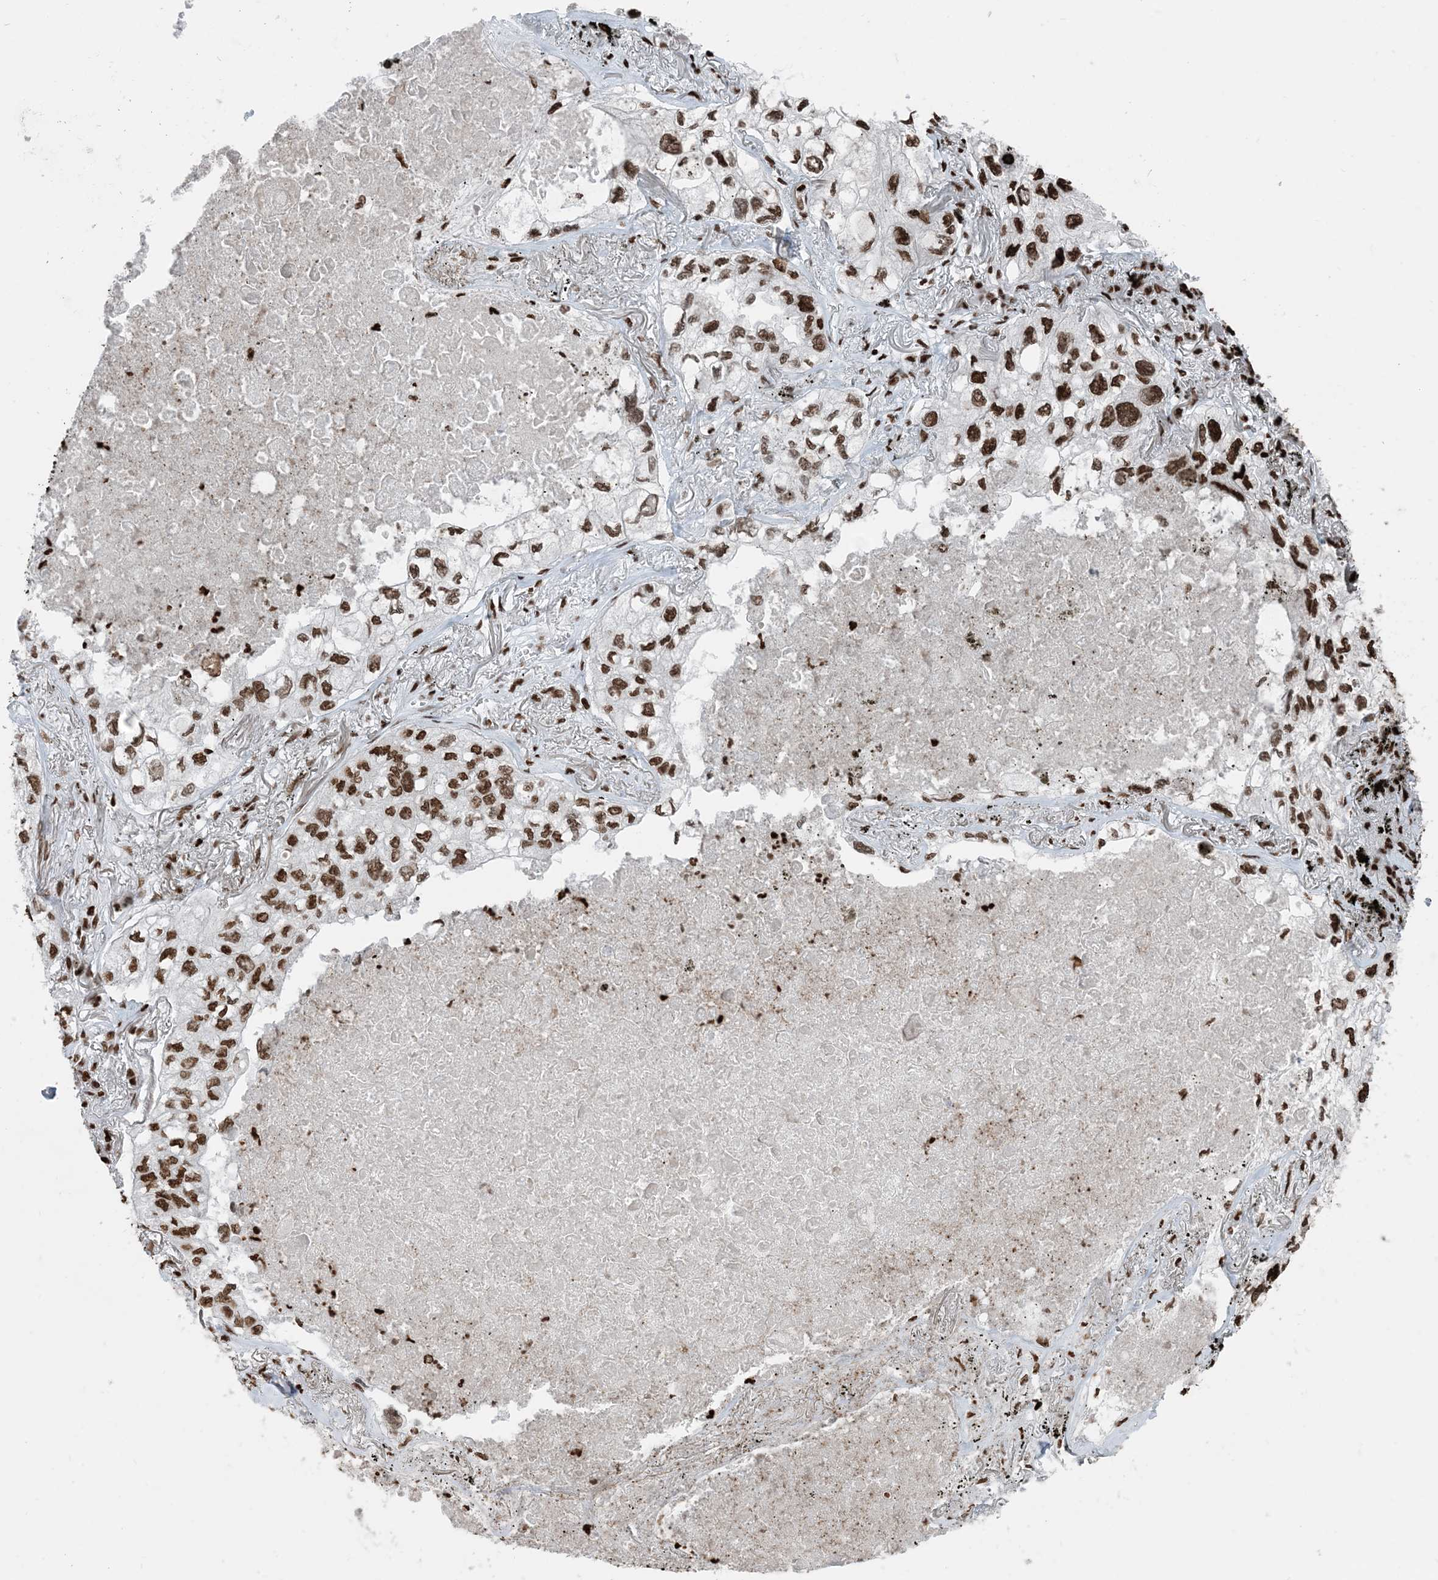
{"staining": {"intensity": "moderate", "quantity": ">75%", "location": "nuclear"}, "tissue": "lung cancer", "cell_type": "Tumor cells", "image_type": "cancer", "snomed": [{"axis": "morphology", "description": "Adenocarcinoma, NOS"}, {"axis": "topography", "description": "Lung"}], "caption": "A histopathology image of adenocarcinoma (lung) stained for a protein demonstrates moderate nuclear brown staining in tumor cells. (brown staining indicates protein expression, while blue staining denotes nuclei).", "gene": "H3-3B", "patient": {"sex": "male", "age": 65}}